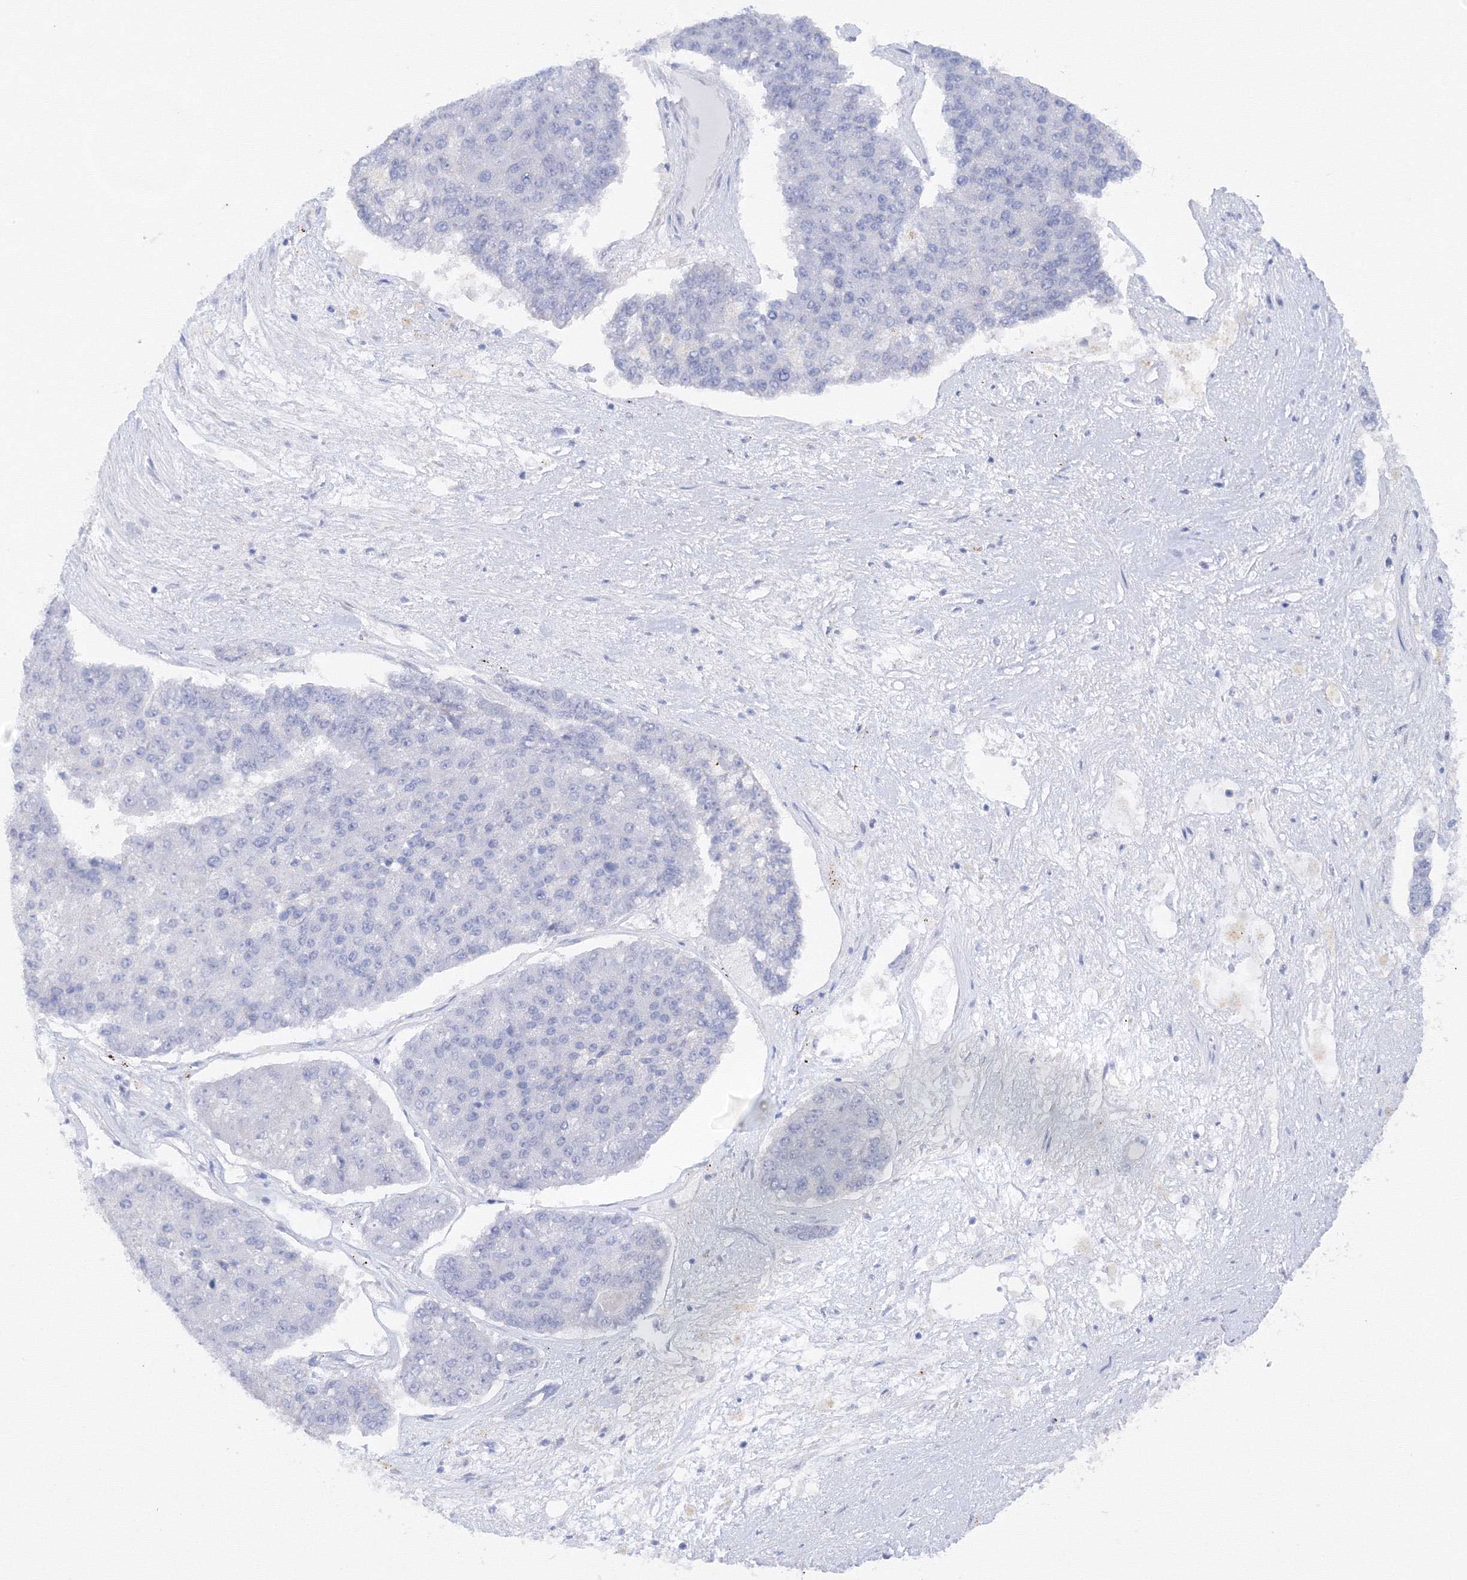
{"staining": {"intensity": "negative", "quantity": "none", "location": "none"}, "tissue": "pancreatic cancer", "cell_type": "Tumor cells", "image_type": "cancer", "snomed": [{"axis": "morphology", "description": "Adenocarcinoma, NOS"}, {"axis": "topography", "description": "Pancreas"}], "caption": "A histopathology image of pancreatic cancer stained for a protein exhibits no brown staining in tumor cells. (Immunohistochemistry (ihc), brightfield microscopy, high magnification).", "gene": "TAMM41", "patient": {"sex": "male", "age": 50}}